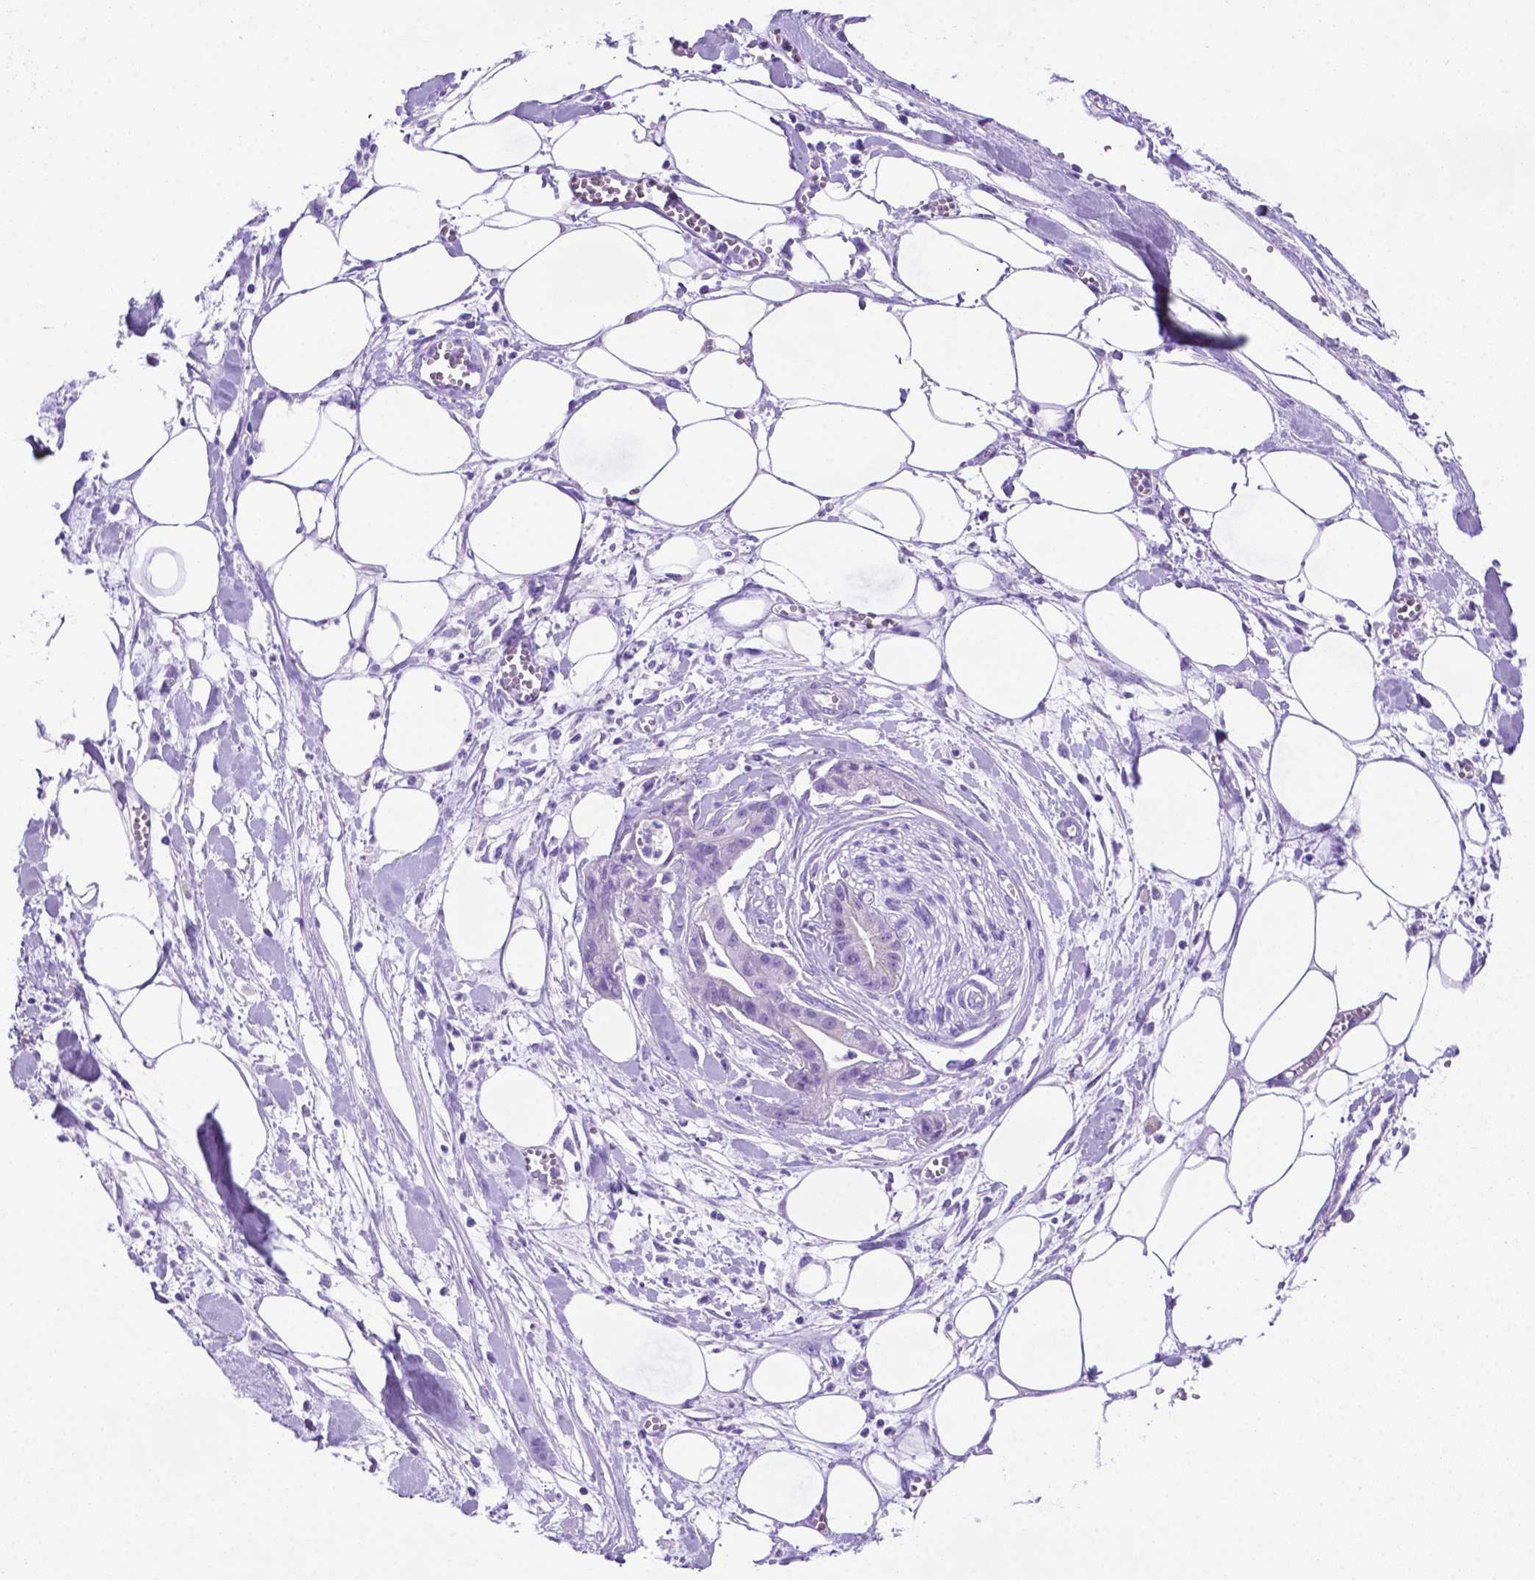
{"staining": {"intensity": "negative", "quantity": "none", "location": "none"}, "tissue": "pancreatic cancer", "cell_type": "Tumor cells", "image_type": "cancer", "snomed": [{"axis": "morphology", "description": "Normal tissue, NOS"}, {"axis": "morphology", "description": "Adenocarcinoma, NOS"}, {"axis": "topography", "description": "Lymph node"}, {"axis": "topography", "description": "Pancreas"}], "caption": "Immunohistochemistry micrograph of adenocarcinoma (pancreatic) stained for a protein (brown), which demonstrates no positivity in tumor cells.", "gene": "C17orf107", "patient": {"sex": "female", "age": 58}}